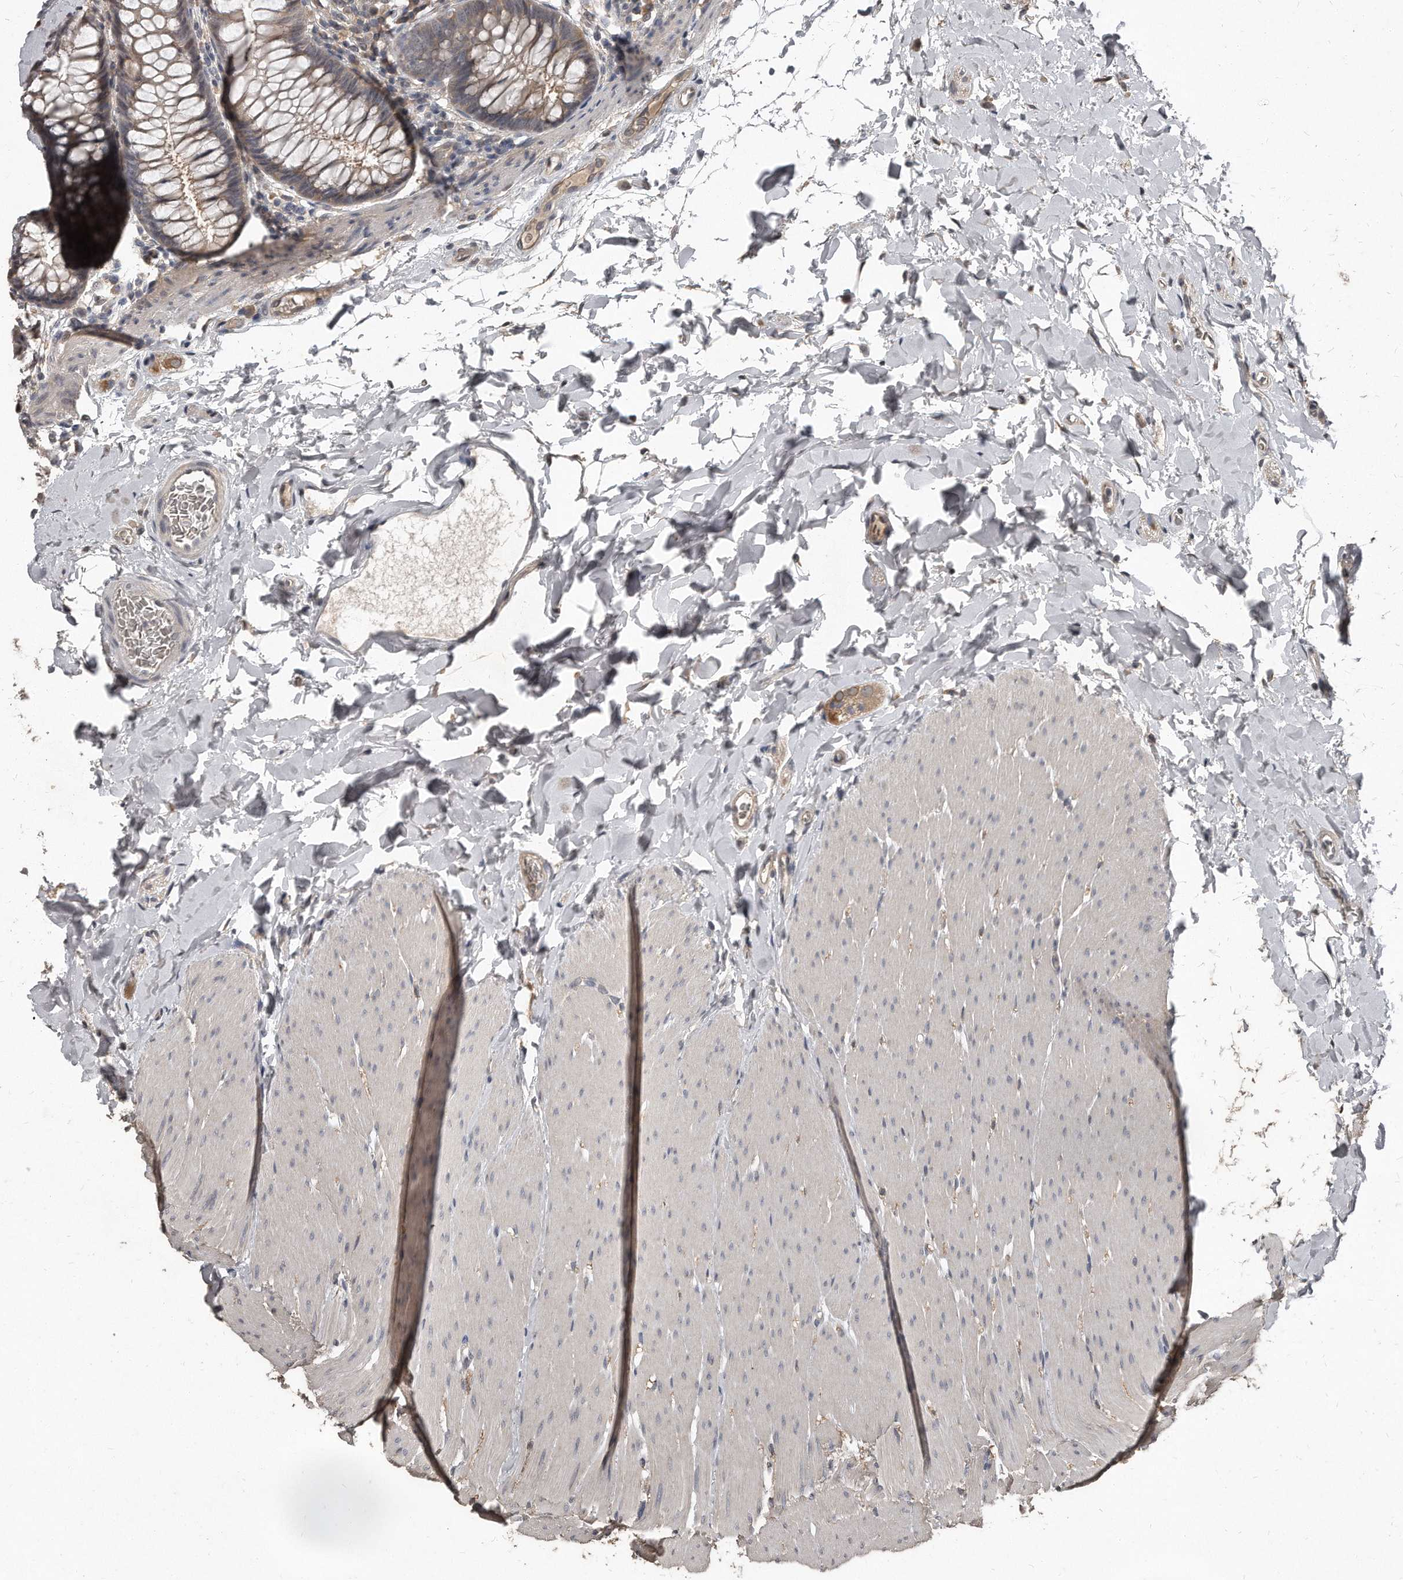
{"staining": {"intensity": "moderate", "quantity": "<25%", "location": "cytoplasmic/membranous"}, "tissue": "colon", "cell_type": "Endothelial cells", "image_type": "normal", "snomed": [{"axis": "morphology", "description": "Normal tissue, NOS"}, {"axis": "topography", "description": "Colon"}], "caption": "Brown immunohistochemical staining in normal colon demonstrates moderate cytoplasmic/membranous staining in about <25% of endothelial cells.", "gene": "GRB10", "patient": {"sex": "female", "age": 62}}